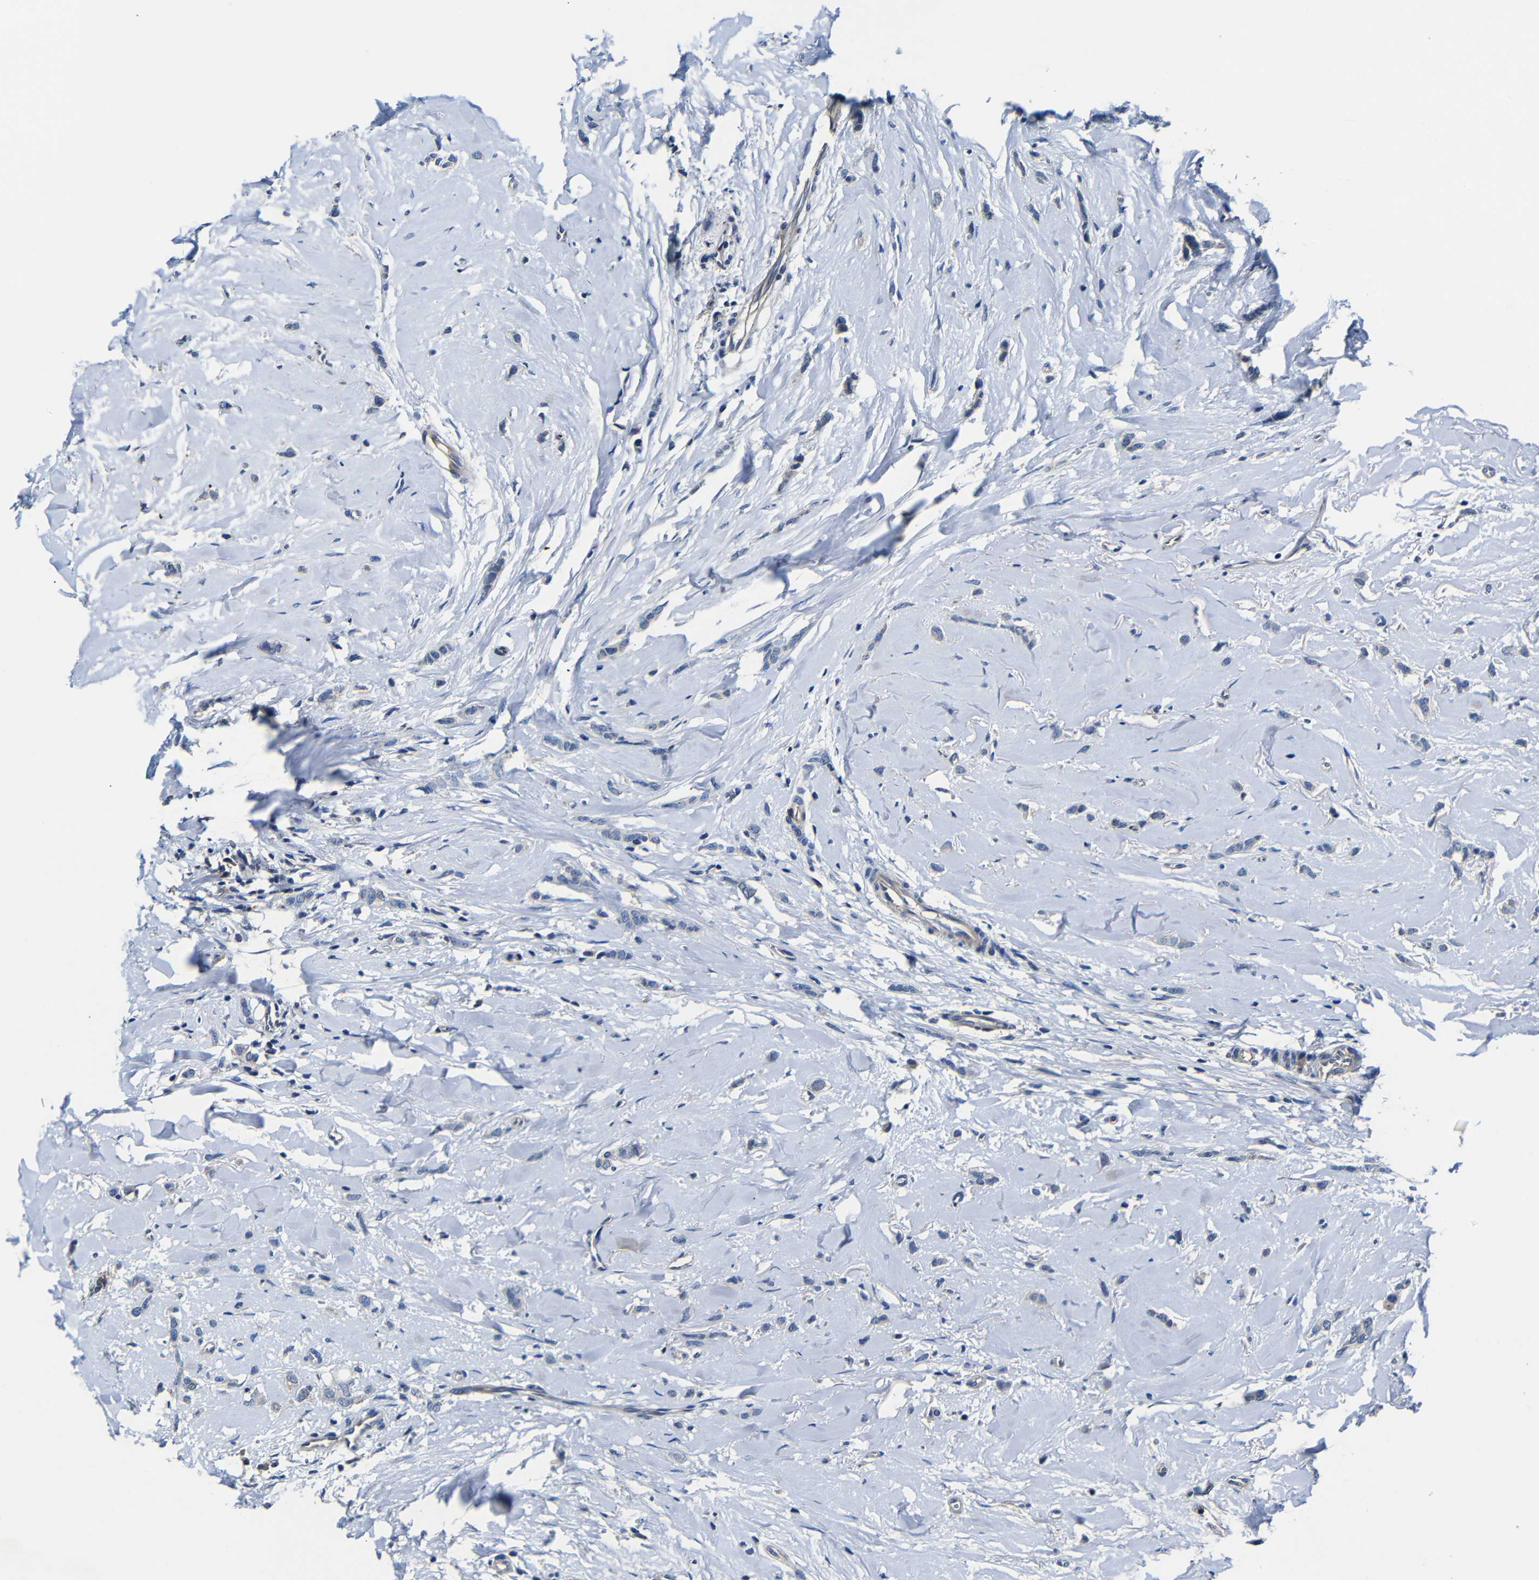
{"staining": {"intensity": "negative", "quantity": "none", "location": "none"}, "tissue": "breast cancer", "cell_type": "Tumor cells", "image_type": "cancer", "snomed": [{"axis": "morphology", "description": "Lobular carcinoma"}, {"axis": "topography", "description": "Skin"}, {"axis": "topography", "description": "Breast"}], "caption": "Tumor cells show no significant protein expression in breast lobular carcinoma.", "gene": "AFDN", "patient": {"sex": "female", "age": 46}}